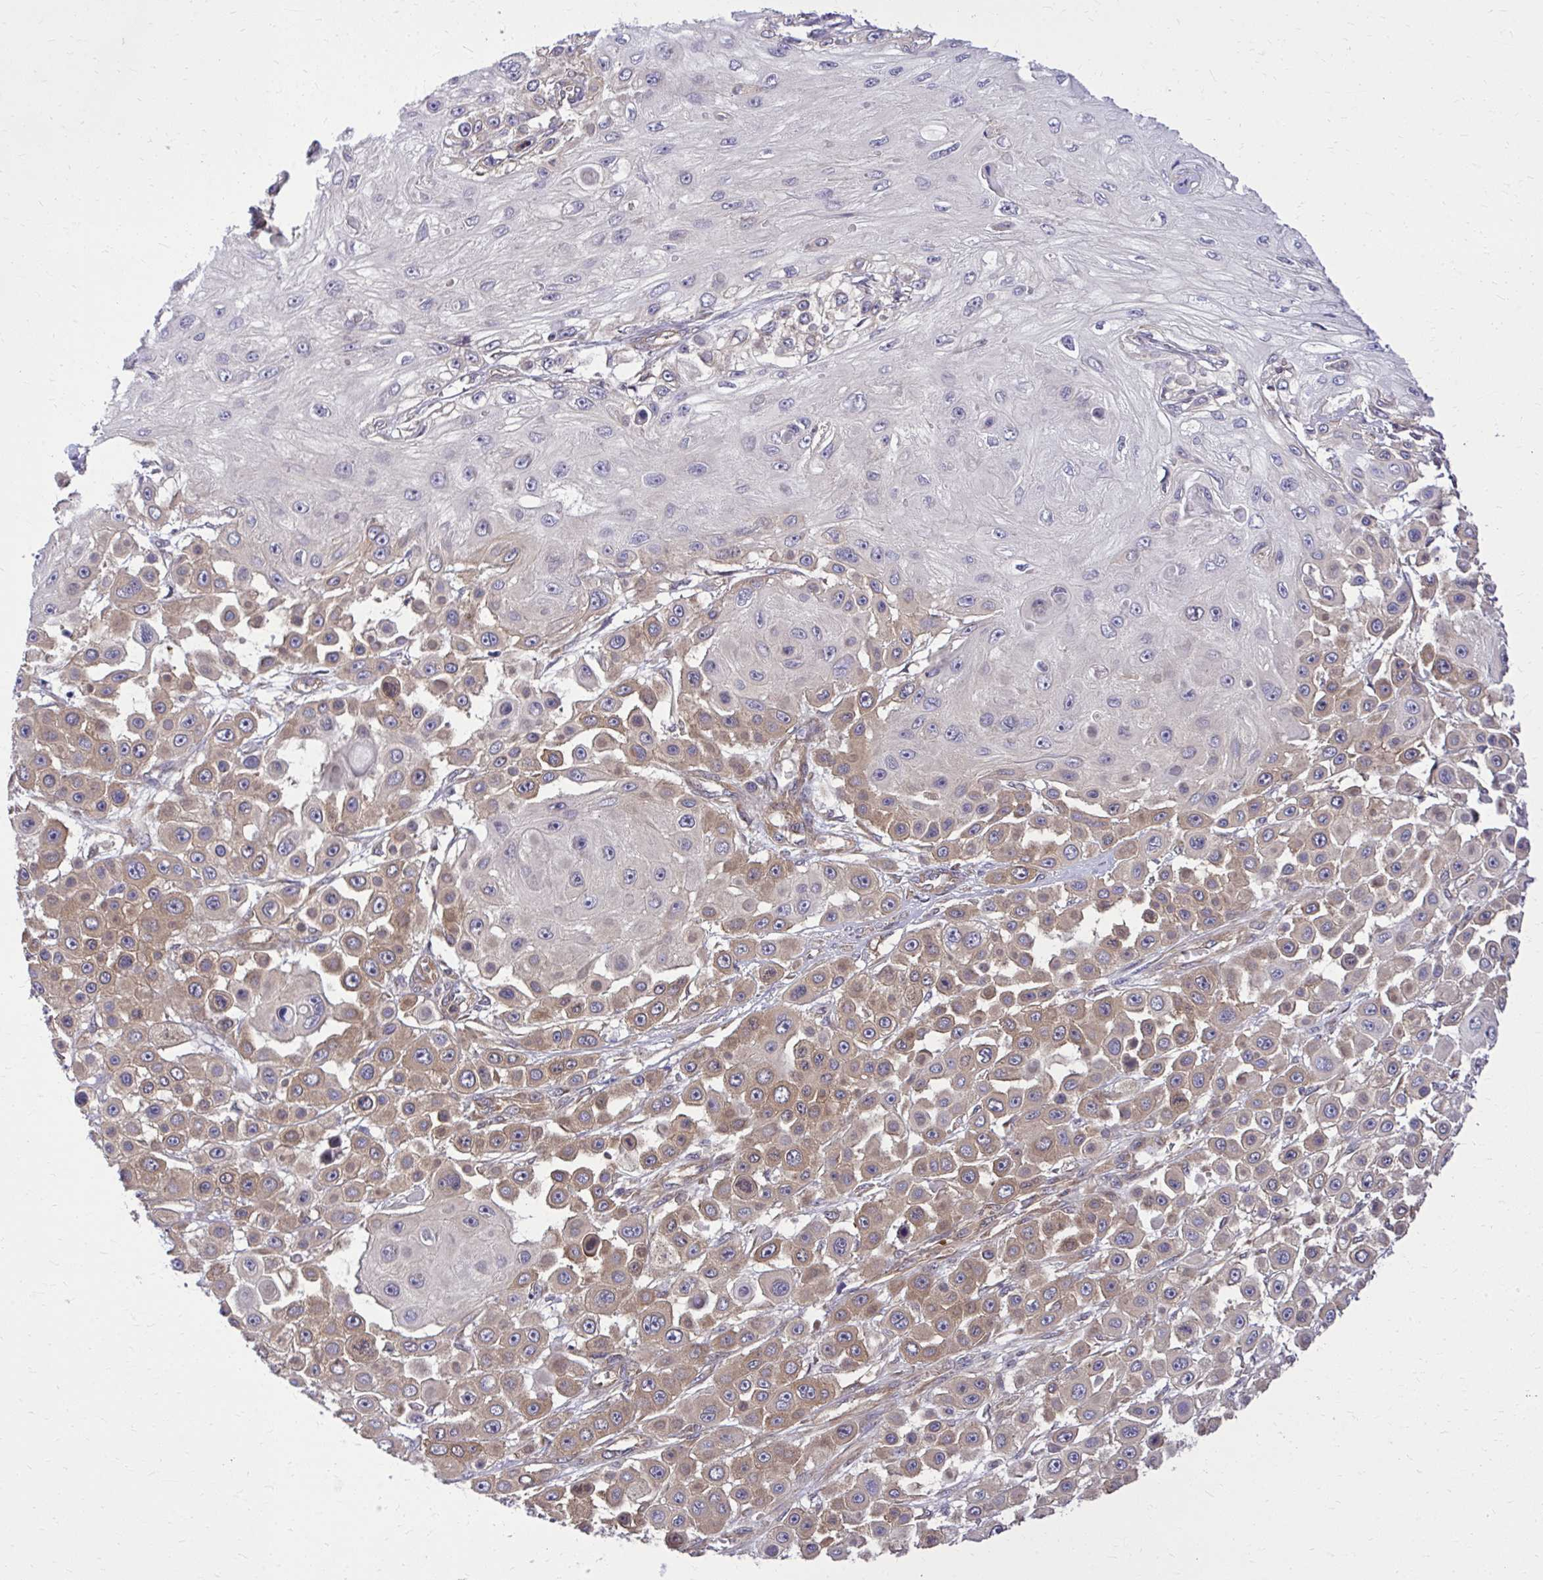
{"staining": {"intensity": "moderate", "quantity": "25%-75%", "location": "cytoplasmic/membranous"}, "tissue": "skin cancer", "cell_type": "Tumor cells", "image_type": "cancer", "snomed": [{"axis": "morphology", "description": "Squamous cell carcinoma, NOS"}, {"axis": "topography", "description": "Skin"}], "caption": "An immunohistochemistry (IHC) photomicrograph of neoplastic tissue is shown. Protein staining in brown highlights moderate cytoplasmic/membranous positivity in skin cancer (squamous cell carcinoma) within tumor cells. Nuclei are stained in blue.", "gene": "PPP5C", "patient": {"sex": "male", "age": 67}}